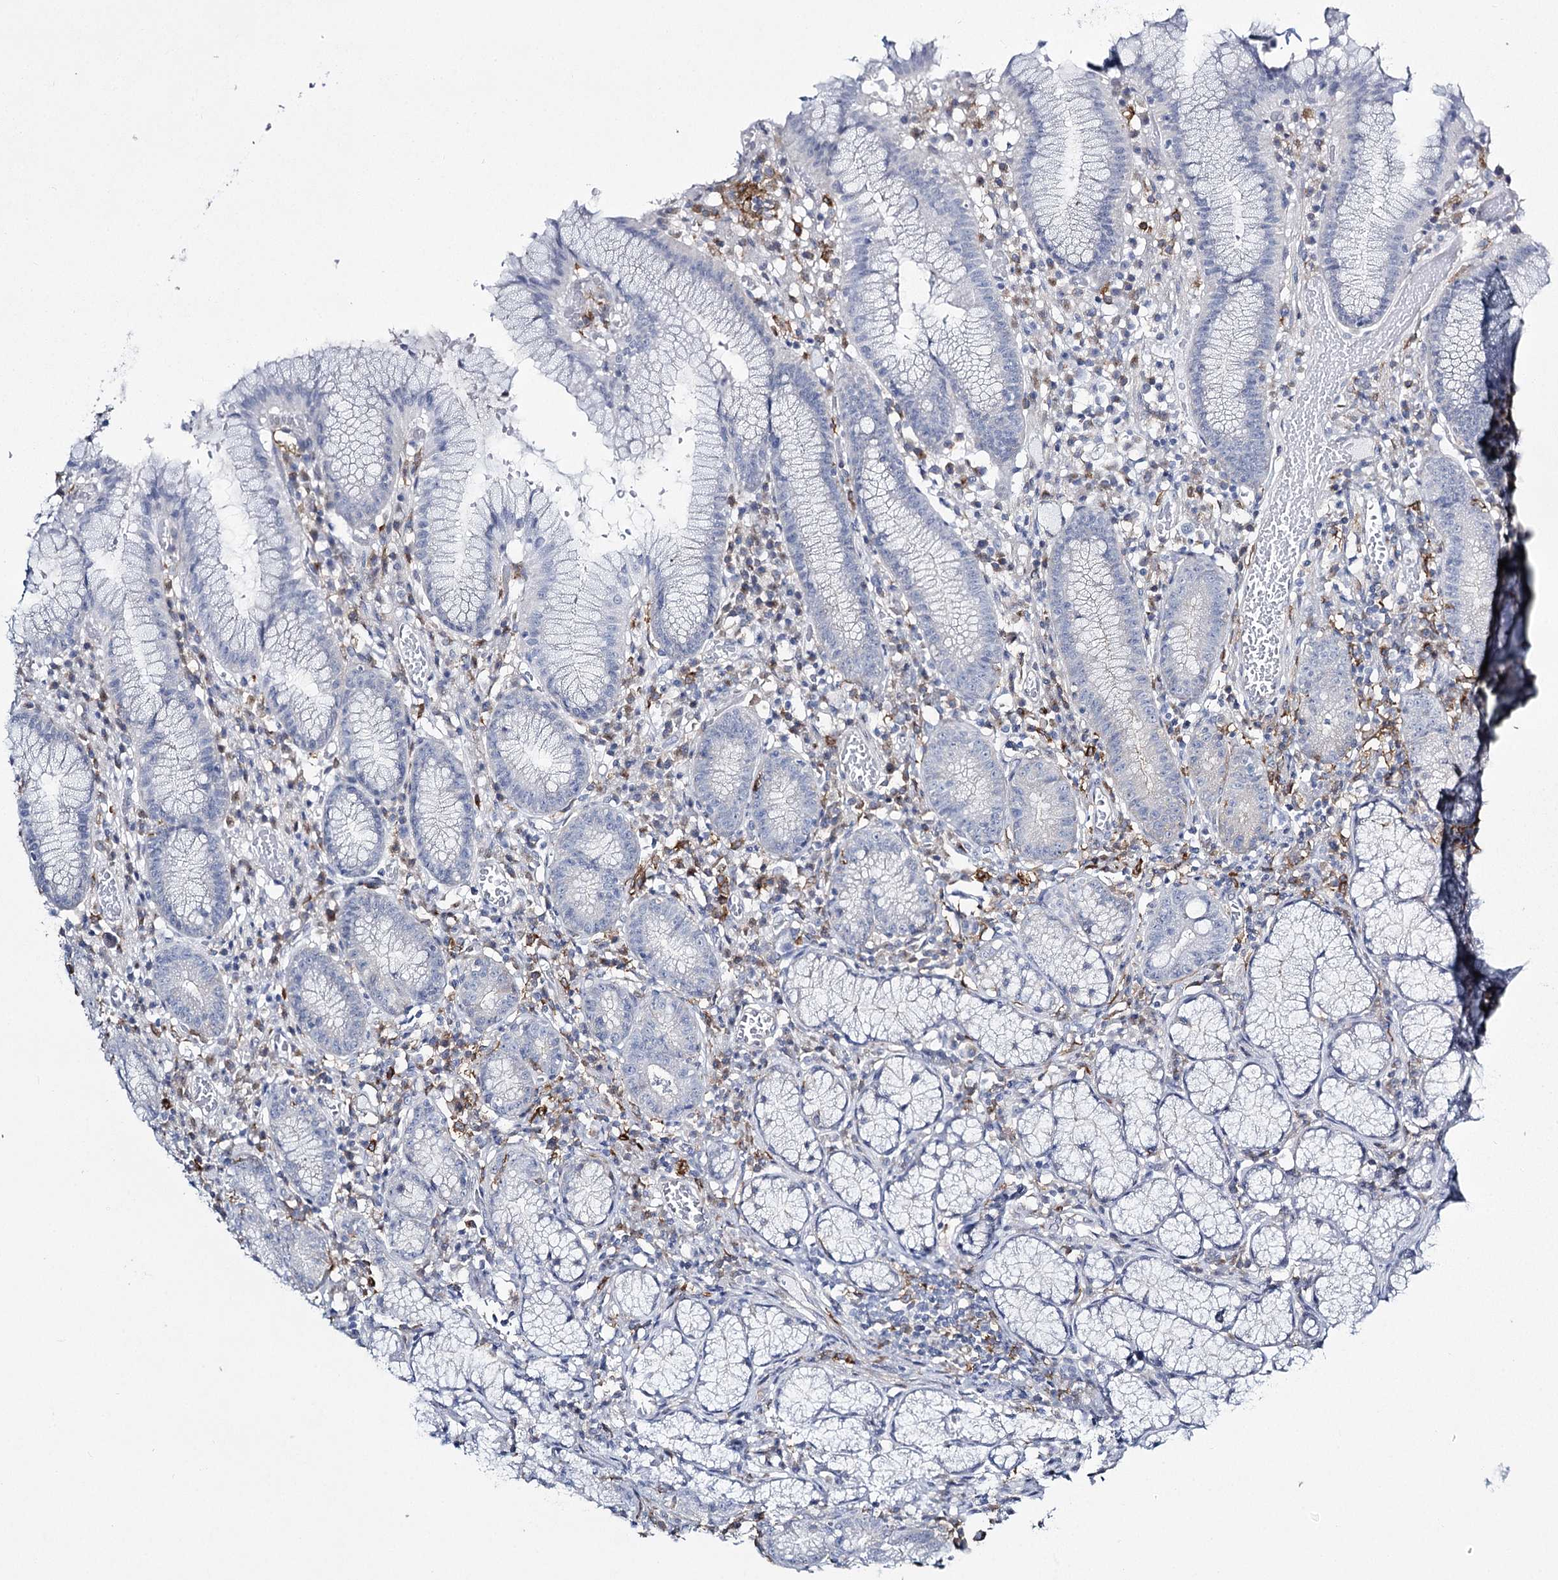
{"staining": {"intensity": "negative", "quantity": "none", "location": "none"}, "tissue": "stomach", "cell_type": "Glandular cells", "image_type": "normal", "snomed": [{"axis": "morphology", "description": "Normal tissue, NOS"}, {"axis": "topography", "description": "Stomach"}], "caption": "This is an immunohistochemistry (IHC) micrograph of benign human stomach. There is no positivity in glandular cells.", "gene": "CCDC88A", "patient": {"sex": "male", "age": 55}}